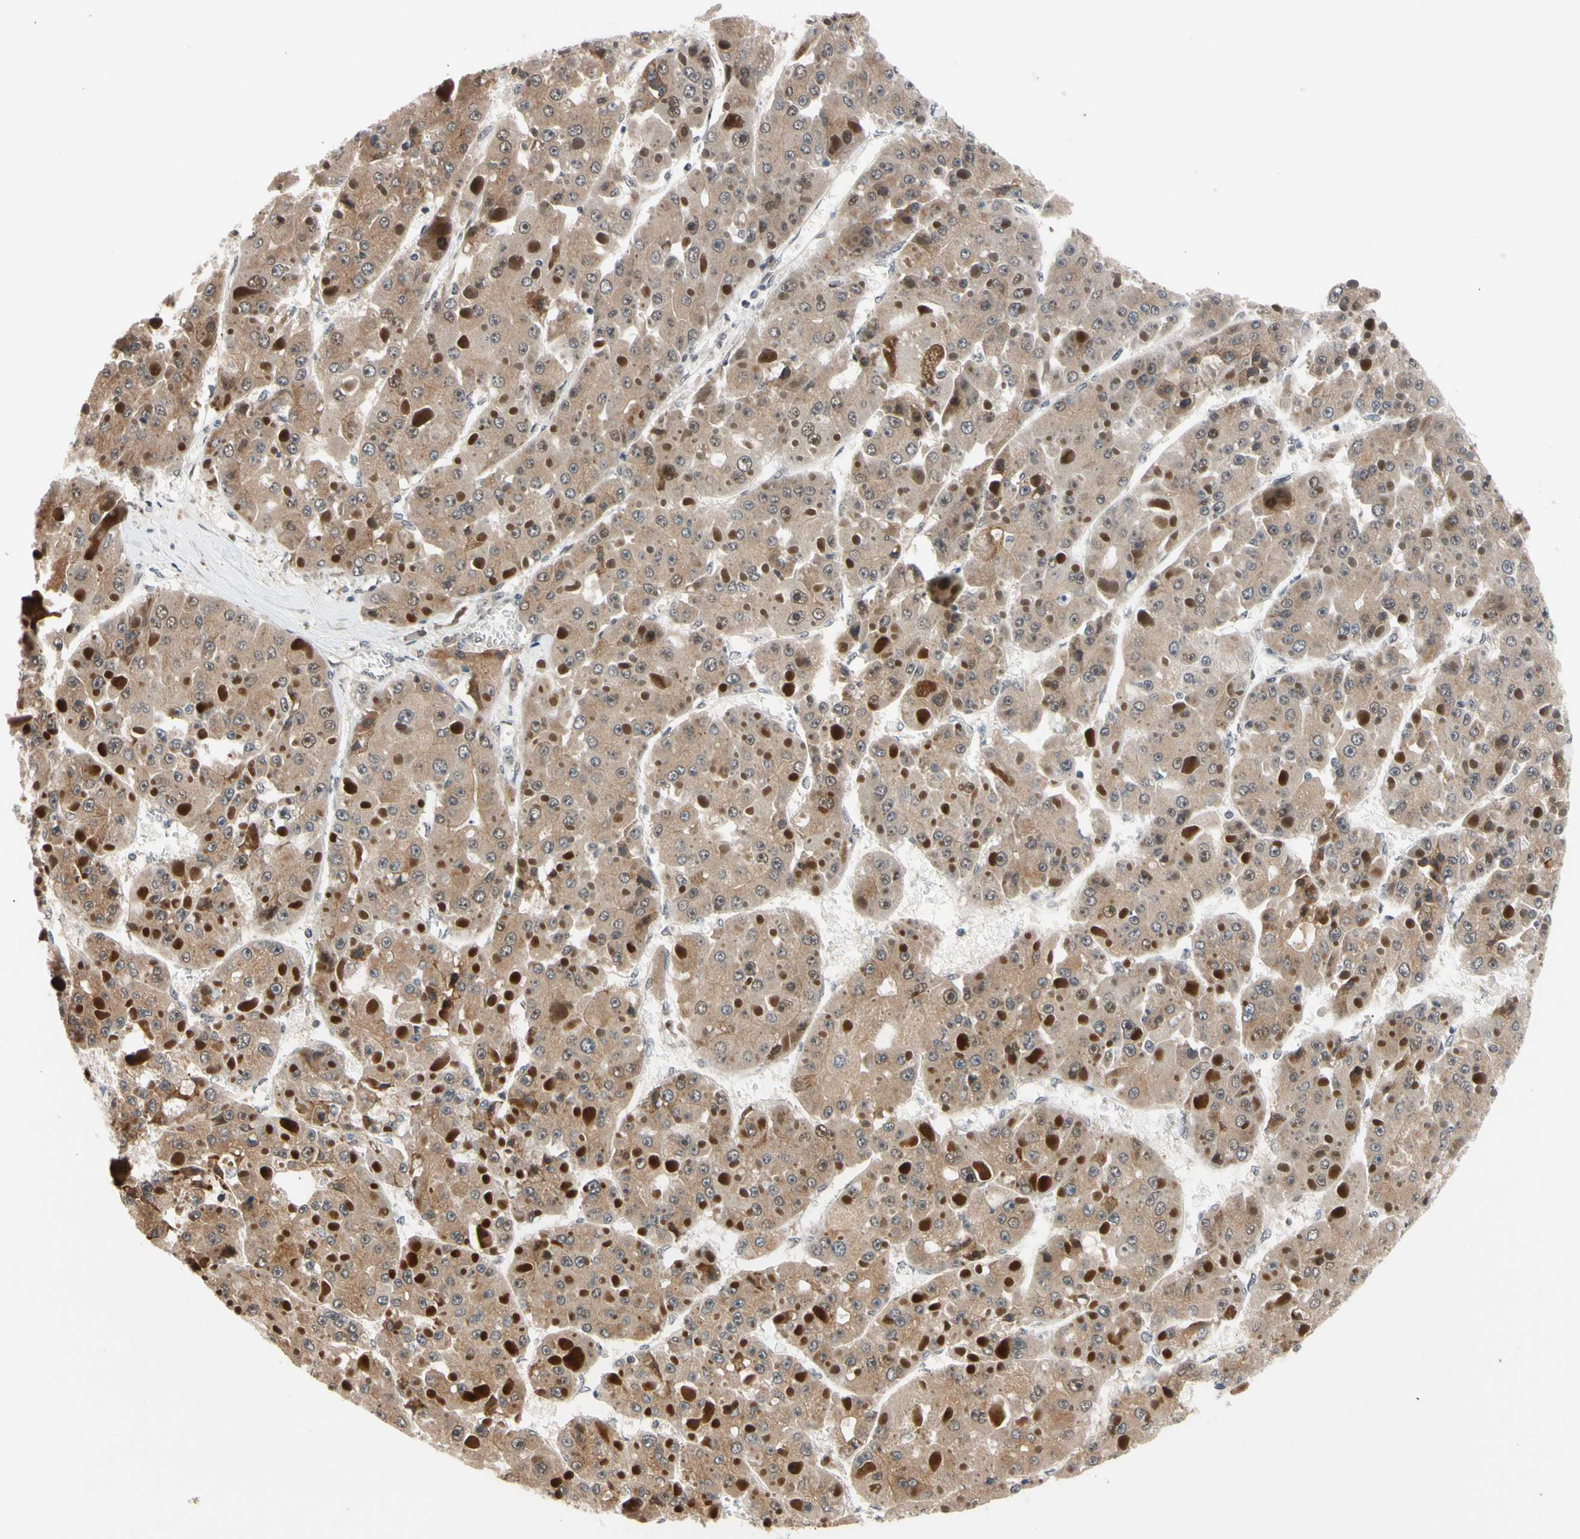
{"staining": {"intensity": "moderate", "quantity": ">75%", "location": "cytoplasmic/membranous,nuclear"}, "tissue": "liver cancer", "cell_type": "Tumor cells", "image_type": "cancer", "snomed": [{"axis": "morphology", "description": "Carcinoma, Hepatocellular, NOS"}, {"axis": "topography", "description": "Liver"}], "caption": "A brown stain highlights moderate cytoplasmic/membranous and nuclear staining of a protein in liver hepatocellular carcinoma tumor cells.", "gene": "NGEF", "patient": {"sex": "female", "age": 73}}